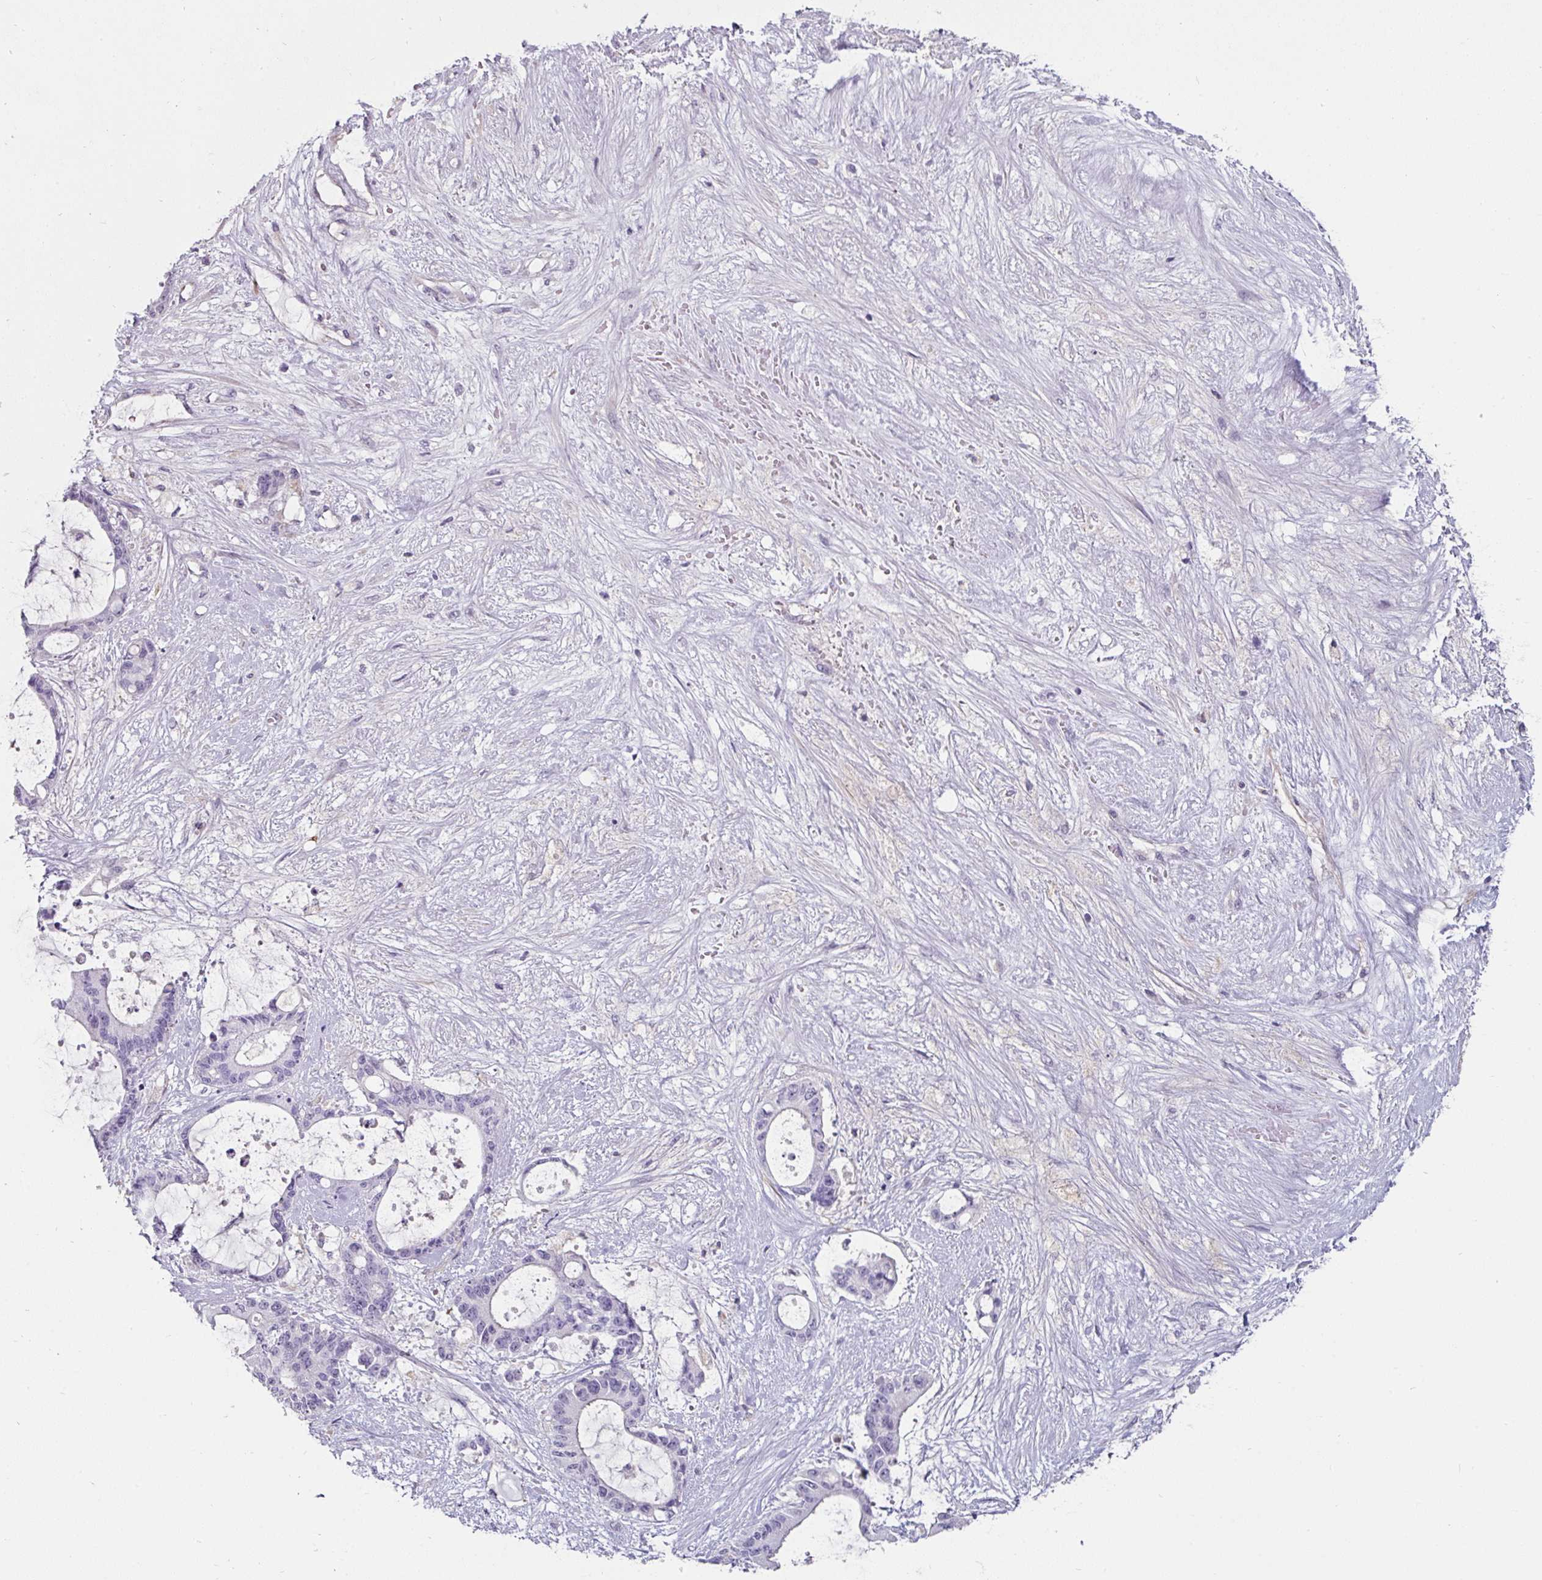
{"staining": {"intensity": "negative", "quantity": "none", "location": "none"}, "tissue": "liver cancer", "cell_type": "Tumor cells", "image_type": "cancer", "snomed": [{"axis": "morphology", "description": "Normal tissue, NOS"}, {"axis": "morphology", "description": "Cholangiocarcinoma"}, {"axis": "topography", "description": "Liver"}, {"axis": "topography", "description": "Peripheral nerve tissue"}], "caption": "This is an immunohistochemistry photomicrograph of liver cancer. There is no expression in tumor cells.", "gene": "EYA3", "patient": {"sex": "female", "age": 73}}